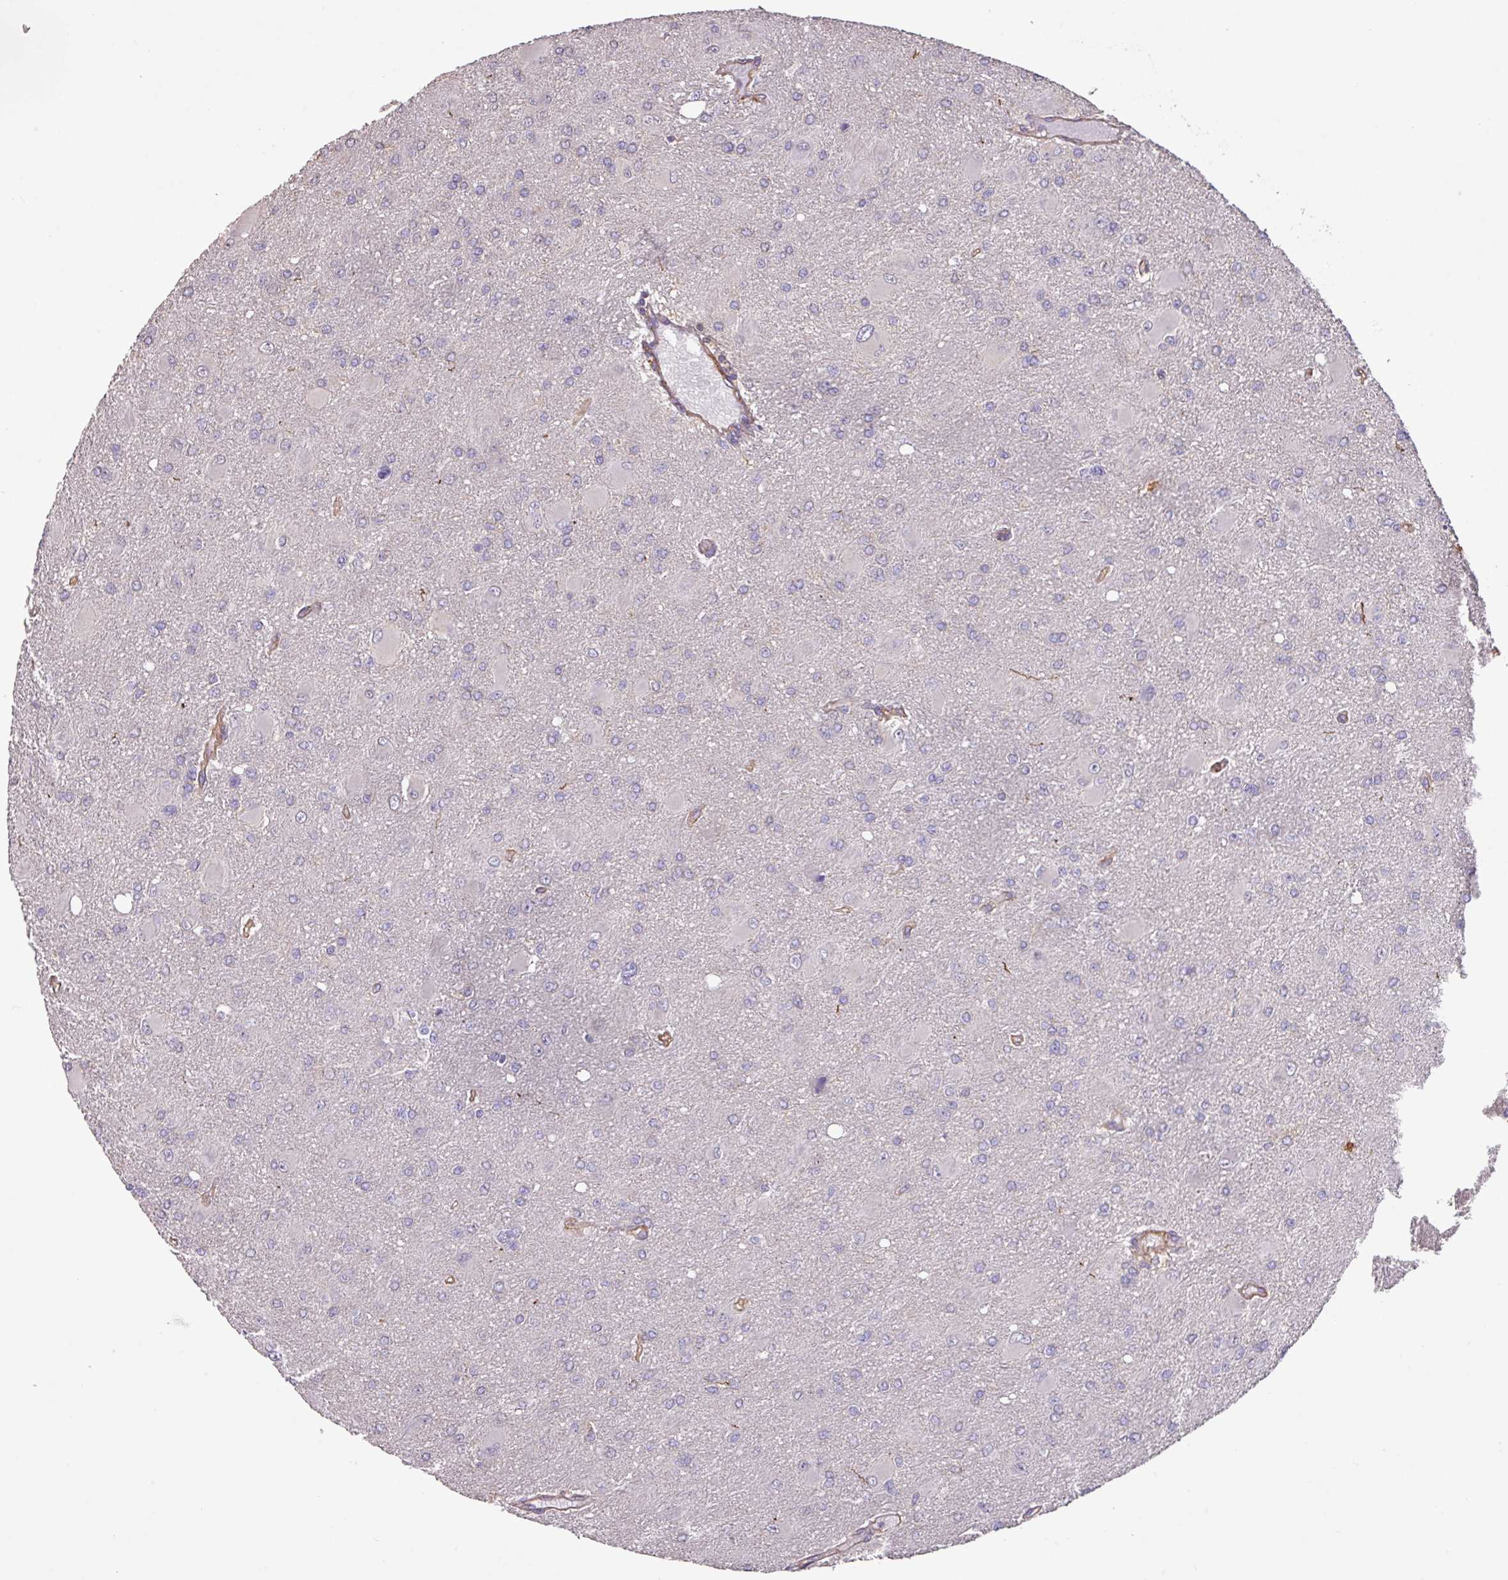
{"staining": {"intensity": "negative", "quantity": "none", "location": "none"}, "tissue": "glioma", "cell_type": "Tumor cells", "image_type": "cancer", "snomed": [{"axis": "morphology", "description": "Glioma, malignant, High grade"}, {"axis": "topography", "description": "Brain"}], "caption": "Immunohistochemistry (IHC) of glioma demonstrates no positivity in tumor cells. (Immunohistochemistry (IHC), brightfield microscopy, high magnification).", "gene": "CALML4", "patient": {"sex": "male", "age": 67}}